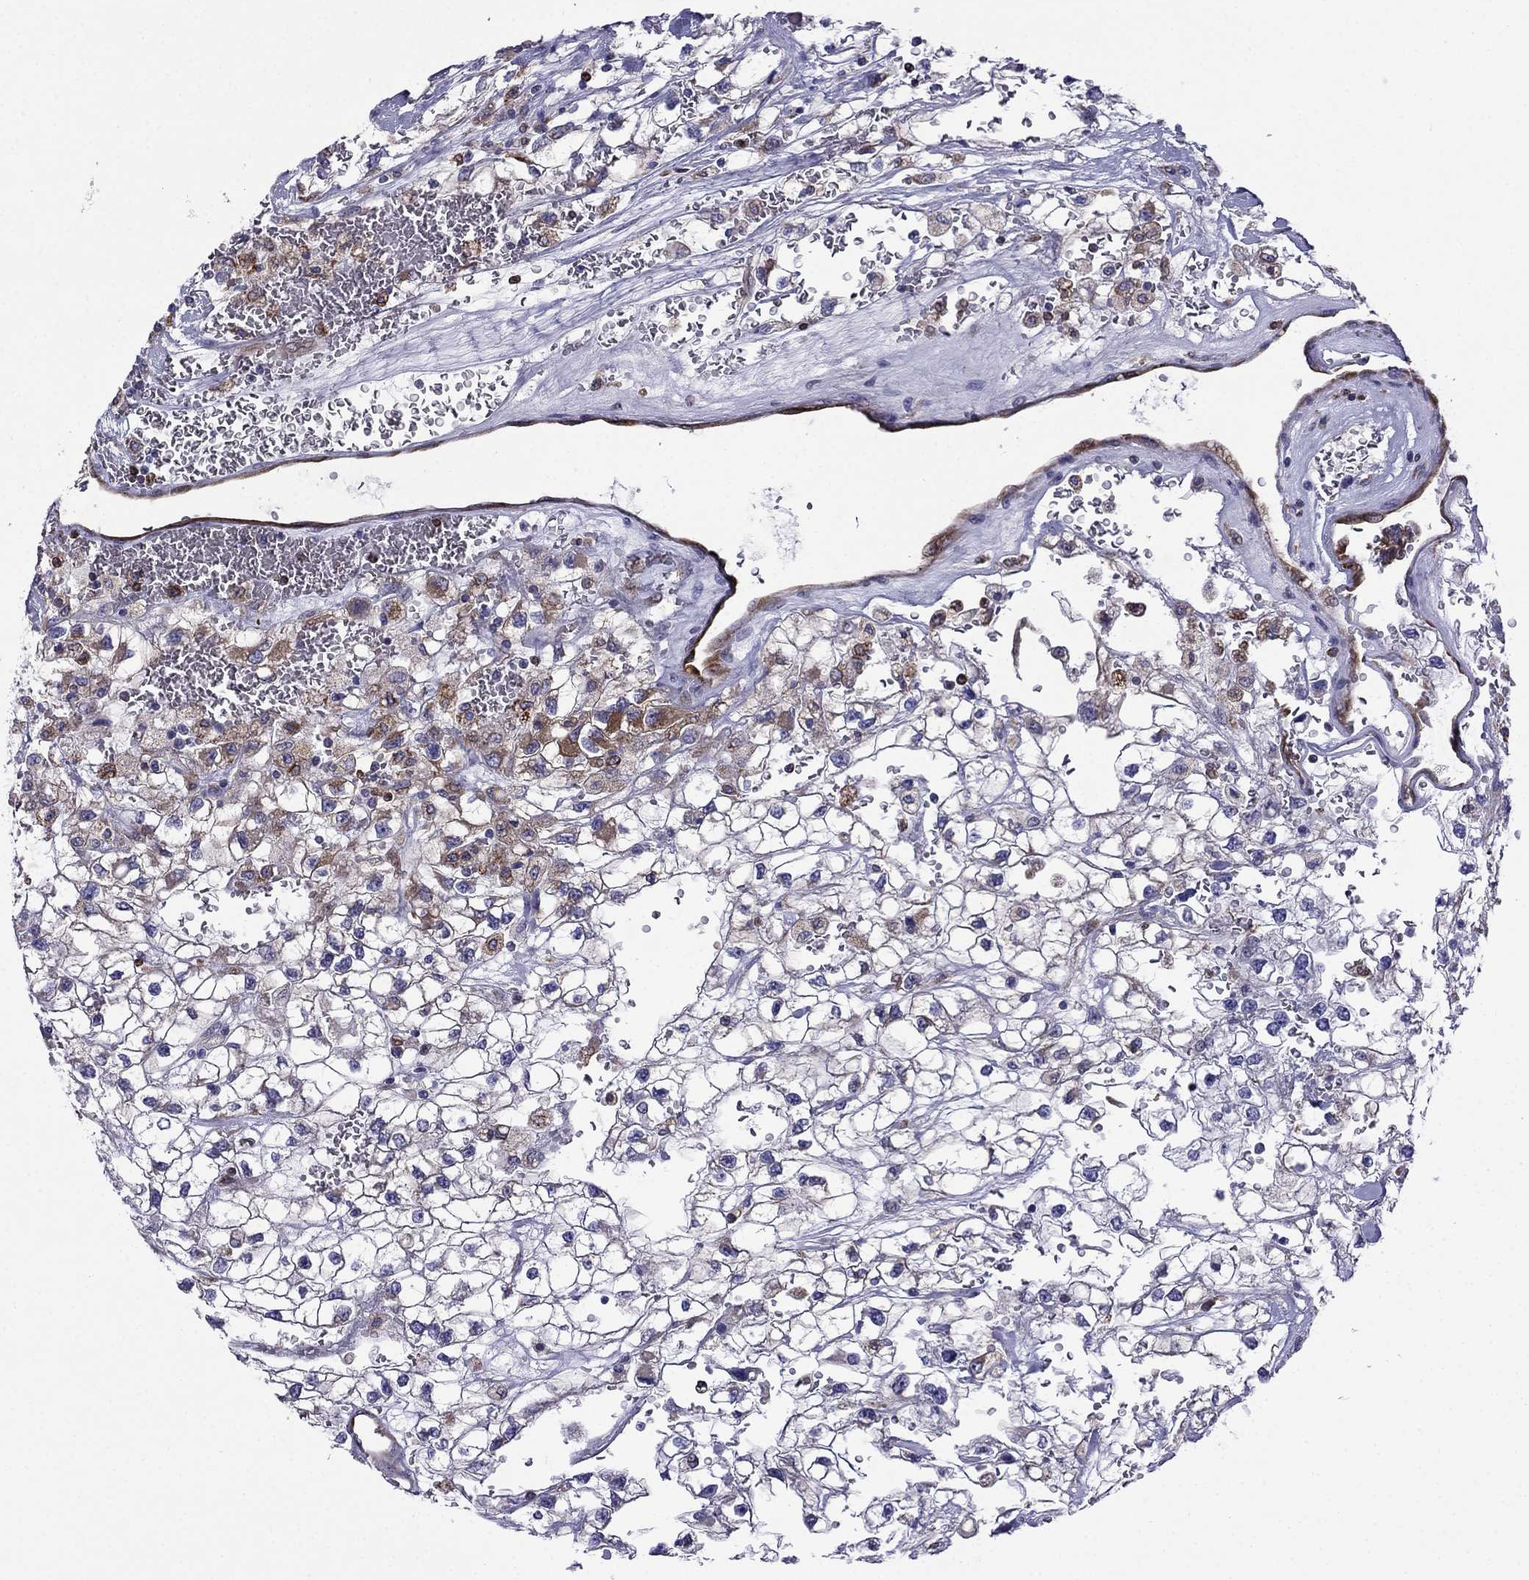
{"staining": {"intensity": "moderate", "quantity": "<25%", "location": "cytoplasmic/membranous"}, "tissue": "renal cancer", "cell_type": "Tumor cells", "image_type": "cancer", "snomed": [{"axis": "morphology", "description": "Adenocarcinoma, NOS"}, {"axis": "topography", "description": "Kidney"}], "caption": "IHC photomicrograph of neoplastic tissue: human renal cancer (adenocarcinoma) stained using immunohistochemistry displays low levels of moderate protein expression localized specifically in the cytoplasmic/membranous of tumor cells, appearing as a cytoplasmic/membranous brown color.", "gene": "GNAL", "patient": {"sex": "male", "age": 59}}